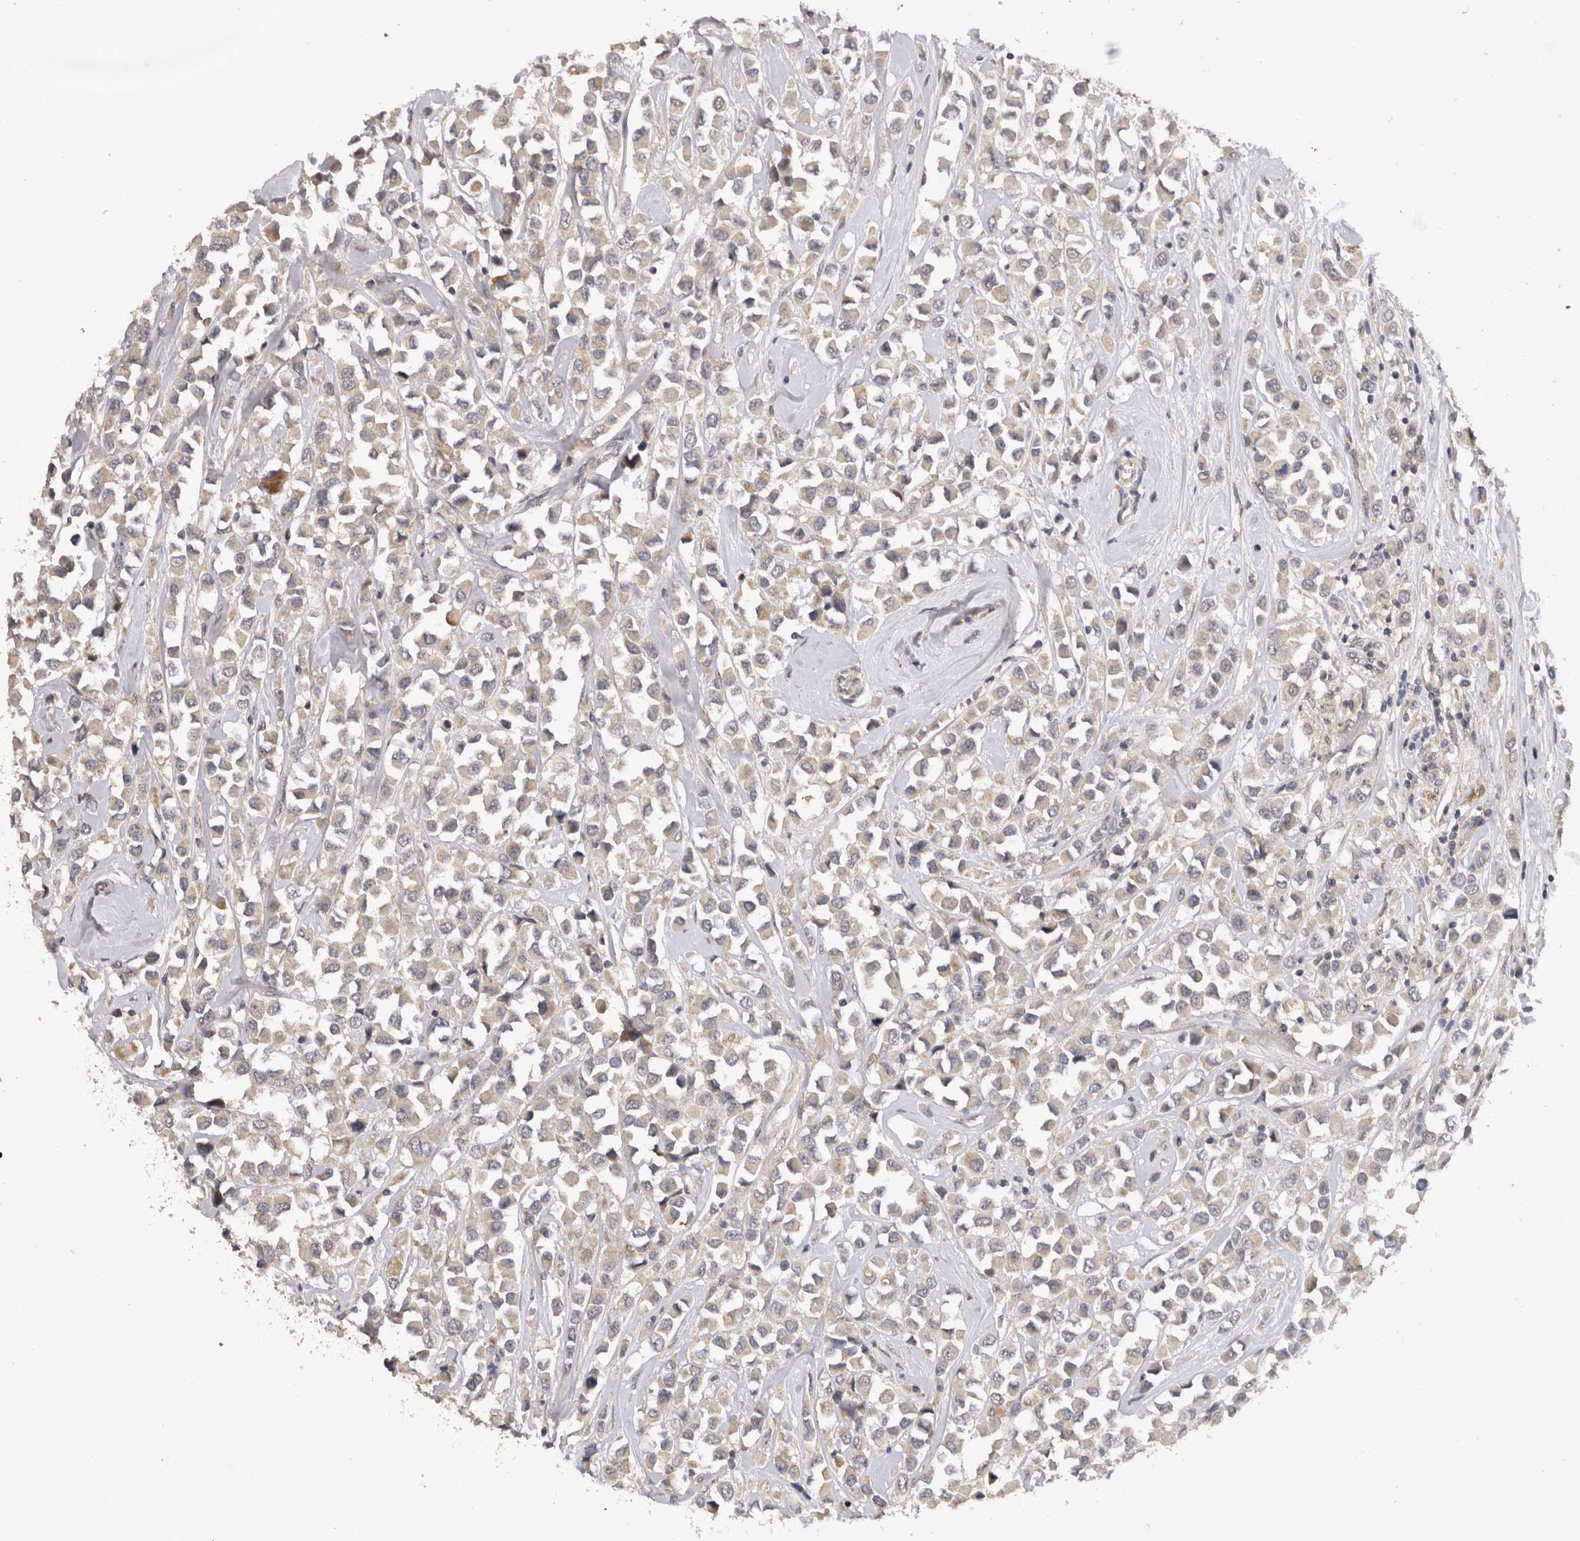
{"staining": {"intensity": "weak", "quantity": "25%-75%", "location": "cytoplasmic/membranous"}, "tissue": "breast cancer", "cell_type": "Tumor cells", "image_type": "cancer", "snomed": [{"axis": "morphology", "description": "Duct carcinoma"}, {"axis": "topography", "description": "Breast"}], "caption": "Human breast cancer stained with a brown dye demonstrates weak cytoplasmic/membranous positive staining in approximately 25%-75% of tumor cells.", "gene": "RASSF3", "patient": {"sex": "female", "age": 61}}